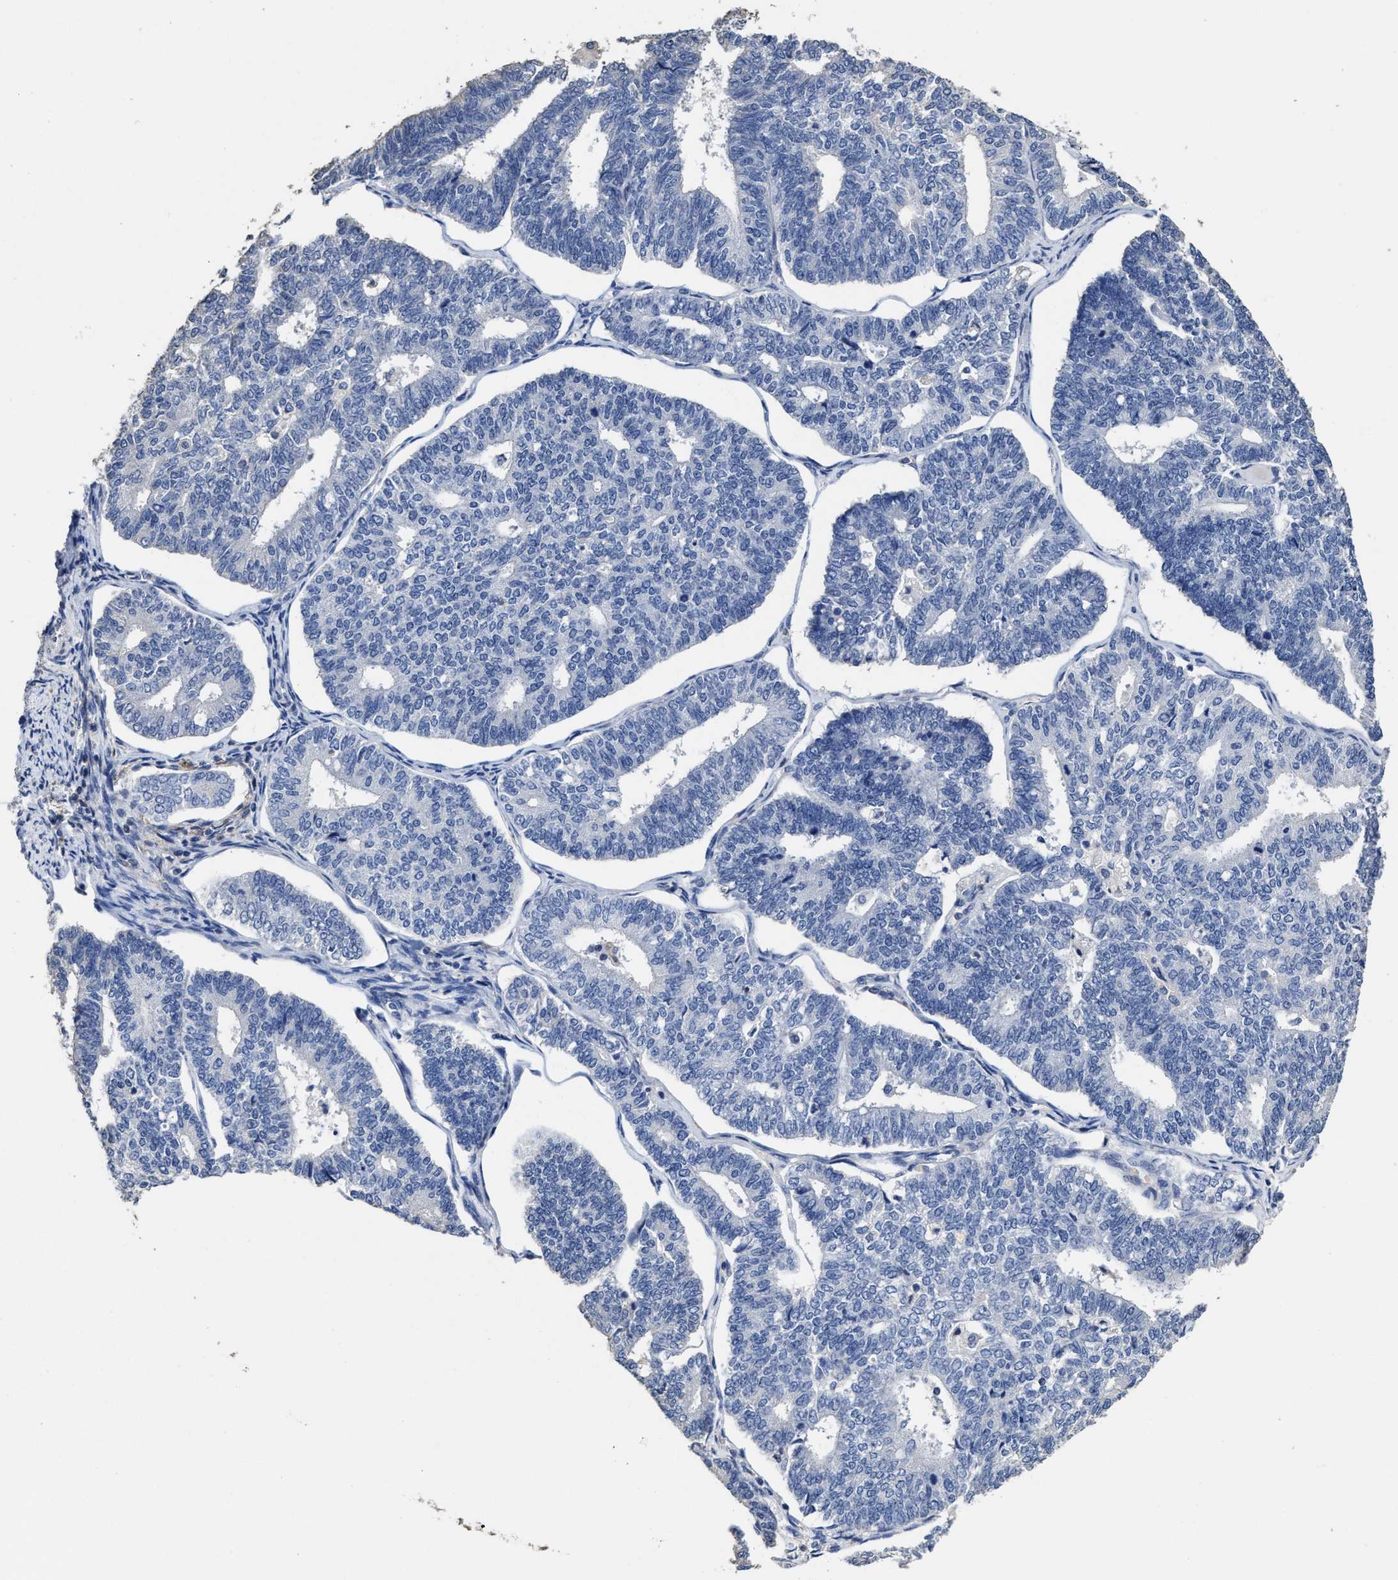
{"staining": {"intensity": "negative", "quantity": "none", "location": "none"}, "tissue": "endometrial cancer", "cell_type": "Tumor cells", "image_type": "cancer", "snomed": [{"axis": "morphology", "description": "Adenocarcinoma, NOS"}, {"axis": "topography", "description": "Endometrium"}], "caption": "Image shows no significant protein staining in tumor cells of endometrial adenocarcinoma. Nuclei are stained in blue.", "gene": "ZFAT", "patient": {"sex": "female", "age": 70}}